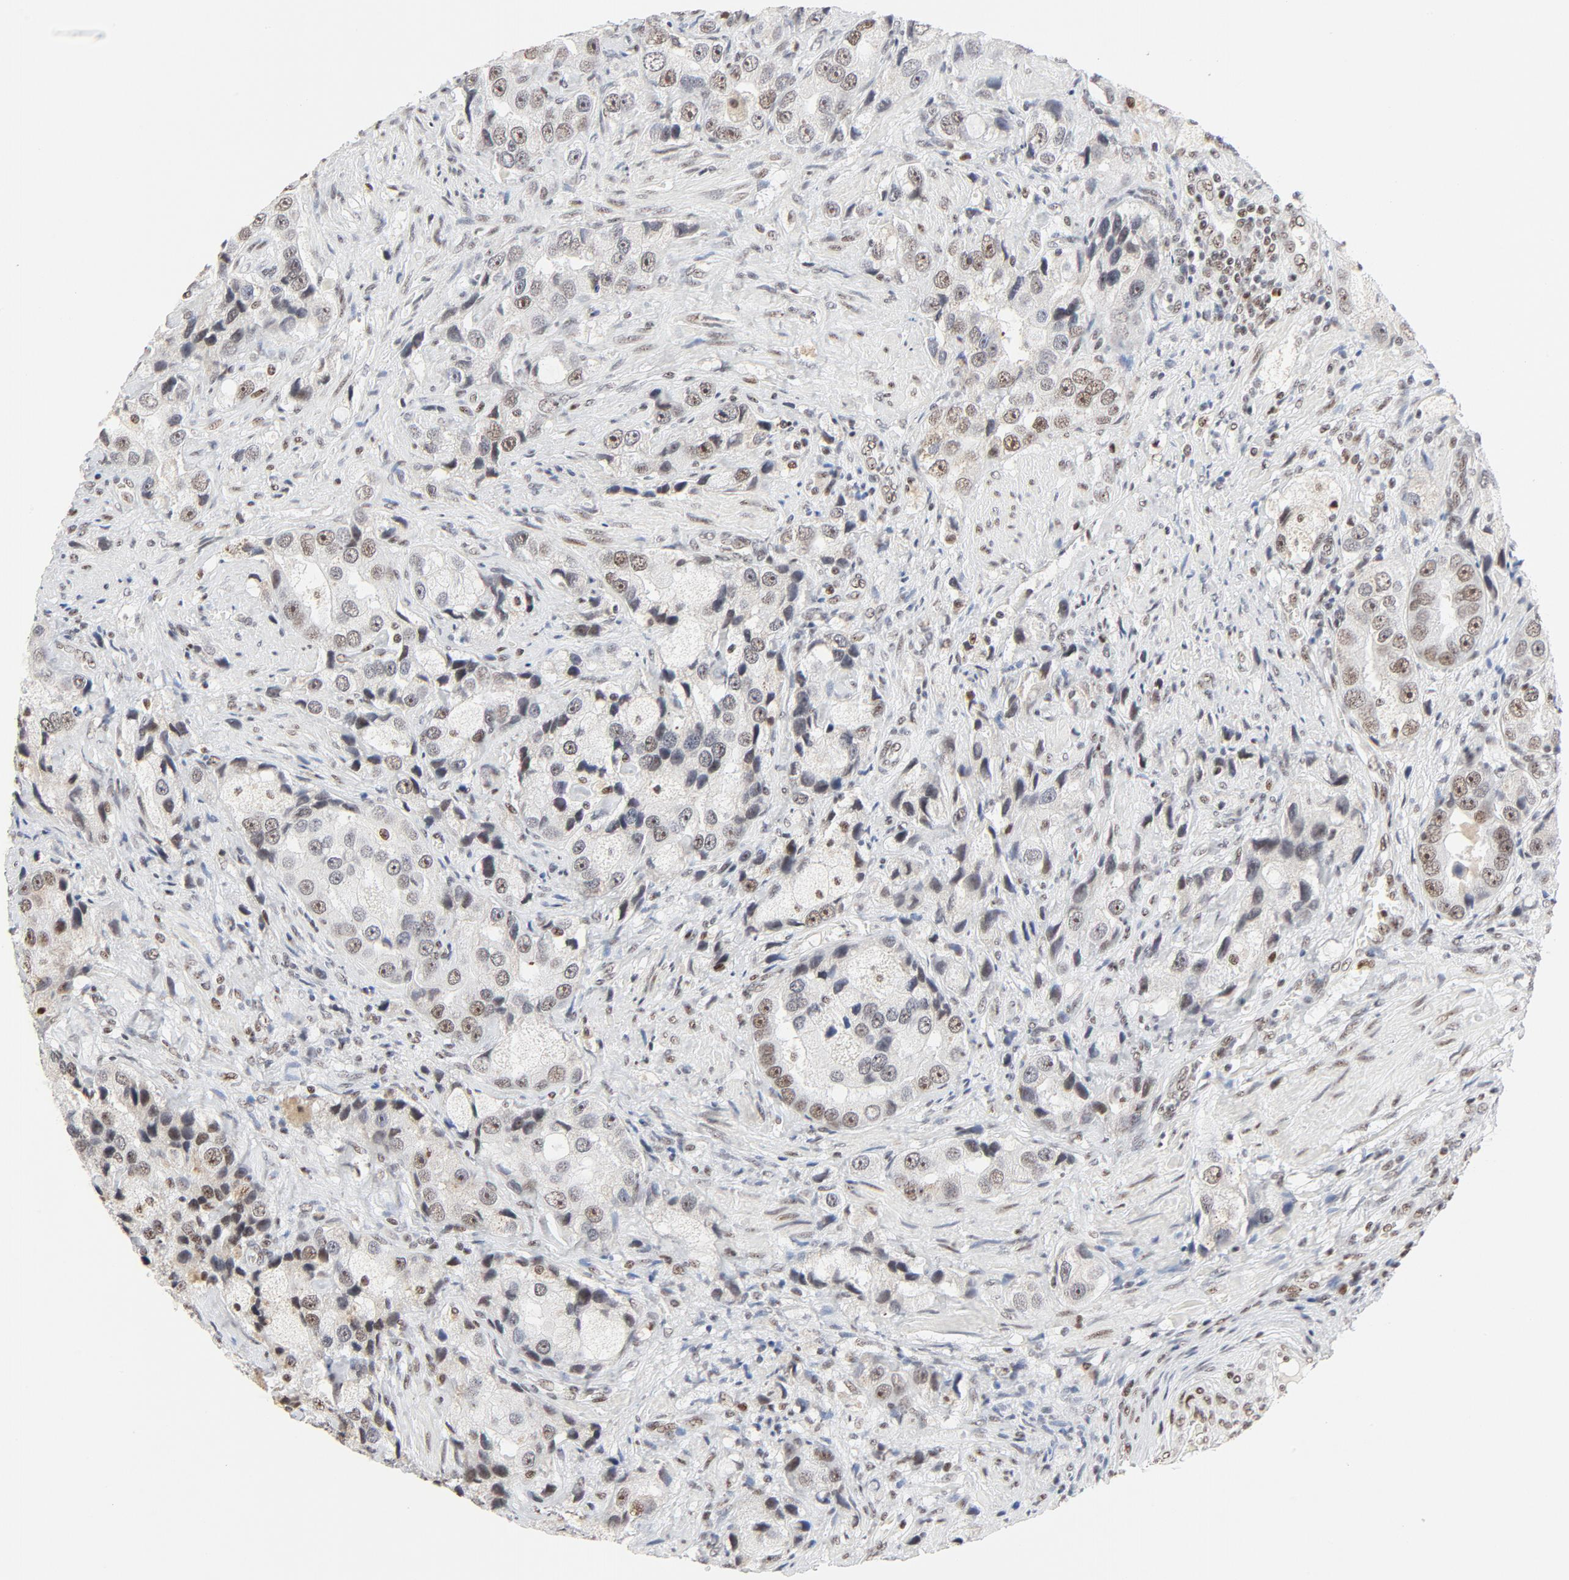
{"staining": {"intensity": "moderate", "quantity": ">75%", "location": "nuclear"}, "tissue": "prostate cancer", "cell_type": "Tumor cells", "image_type": "cancer", "snomed": [{"axis": "morphology", "description": "Adenocarcinoma, High grade"}, {"axis": "topography", "description": "Prostate"}], "caption": "Immunohistochemistry (IHC) (DAB) staining of prostate cancer displays moderate nuclear protein staining in approximately >75% of tumor cells.", "gene": "GTF2H1", "patient": {"sex": "male", "age": 63}}